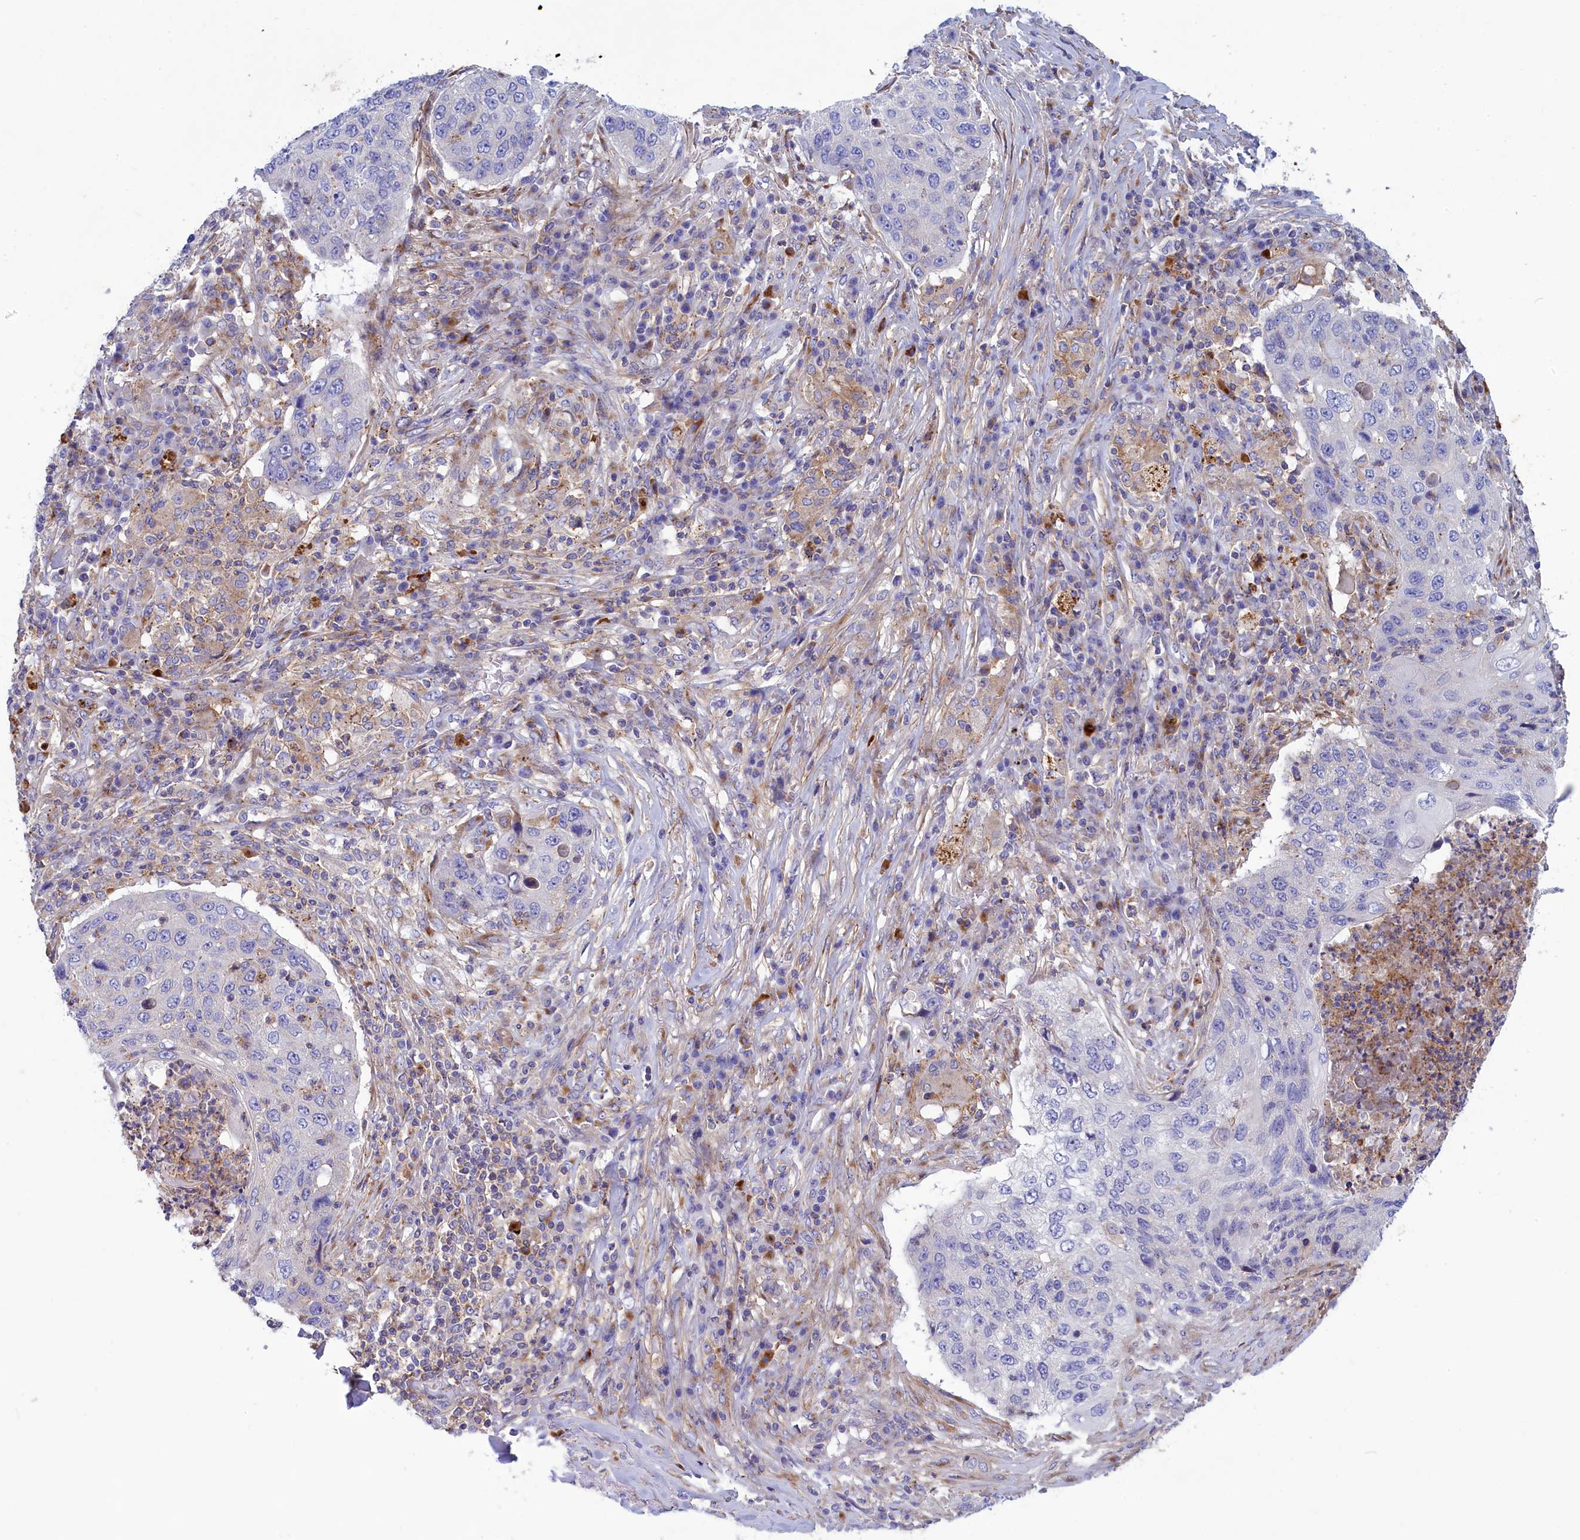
{"staining": {"intensity": "negative", "quantity": "none", "location": "none"}, "tissue": "lung cancer", "cell_type": "Tumor cells", "image_type": "cancer", "snomed": [{"axis": "morphology", "description": "Squamous cell carcinoma, NOS"}, {"axis": "topography", "description": "Lung"}], "caption": "Image shows no protein staining in tumor cells of squamous cell carcinoma (lung) tissue.", "gene": "SCAMP4", "patient": {"sex": "female", "age": 63}}